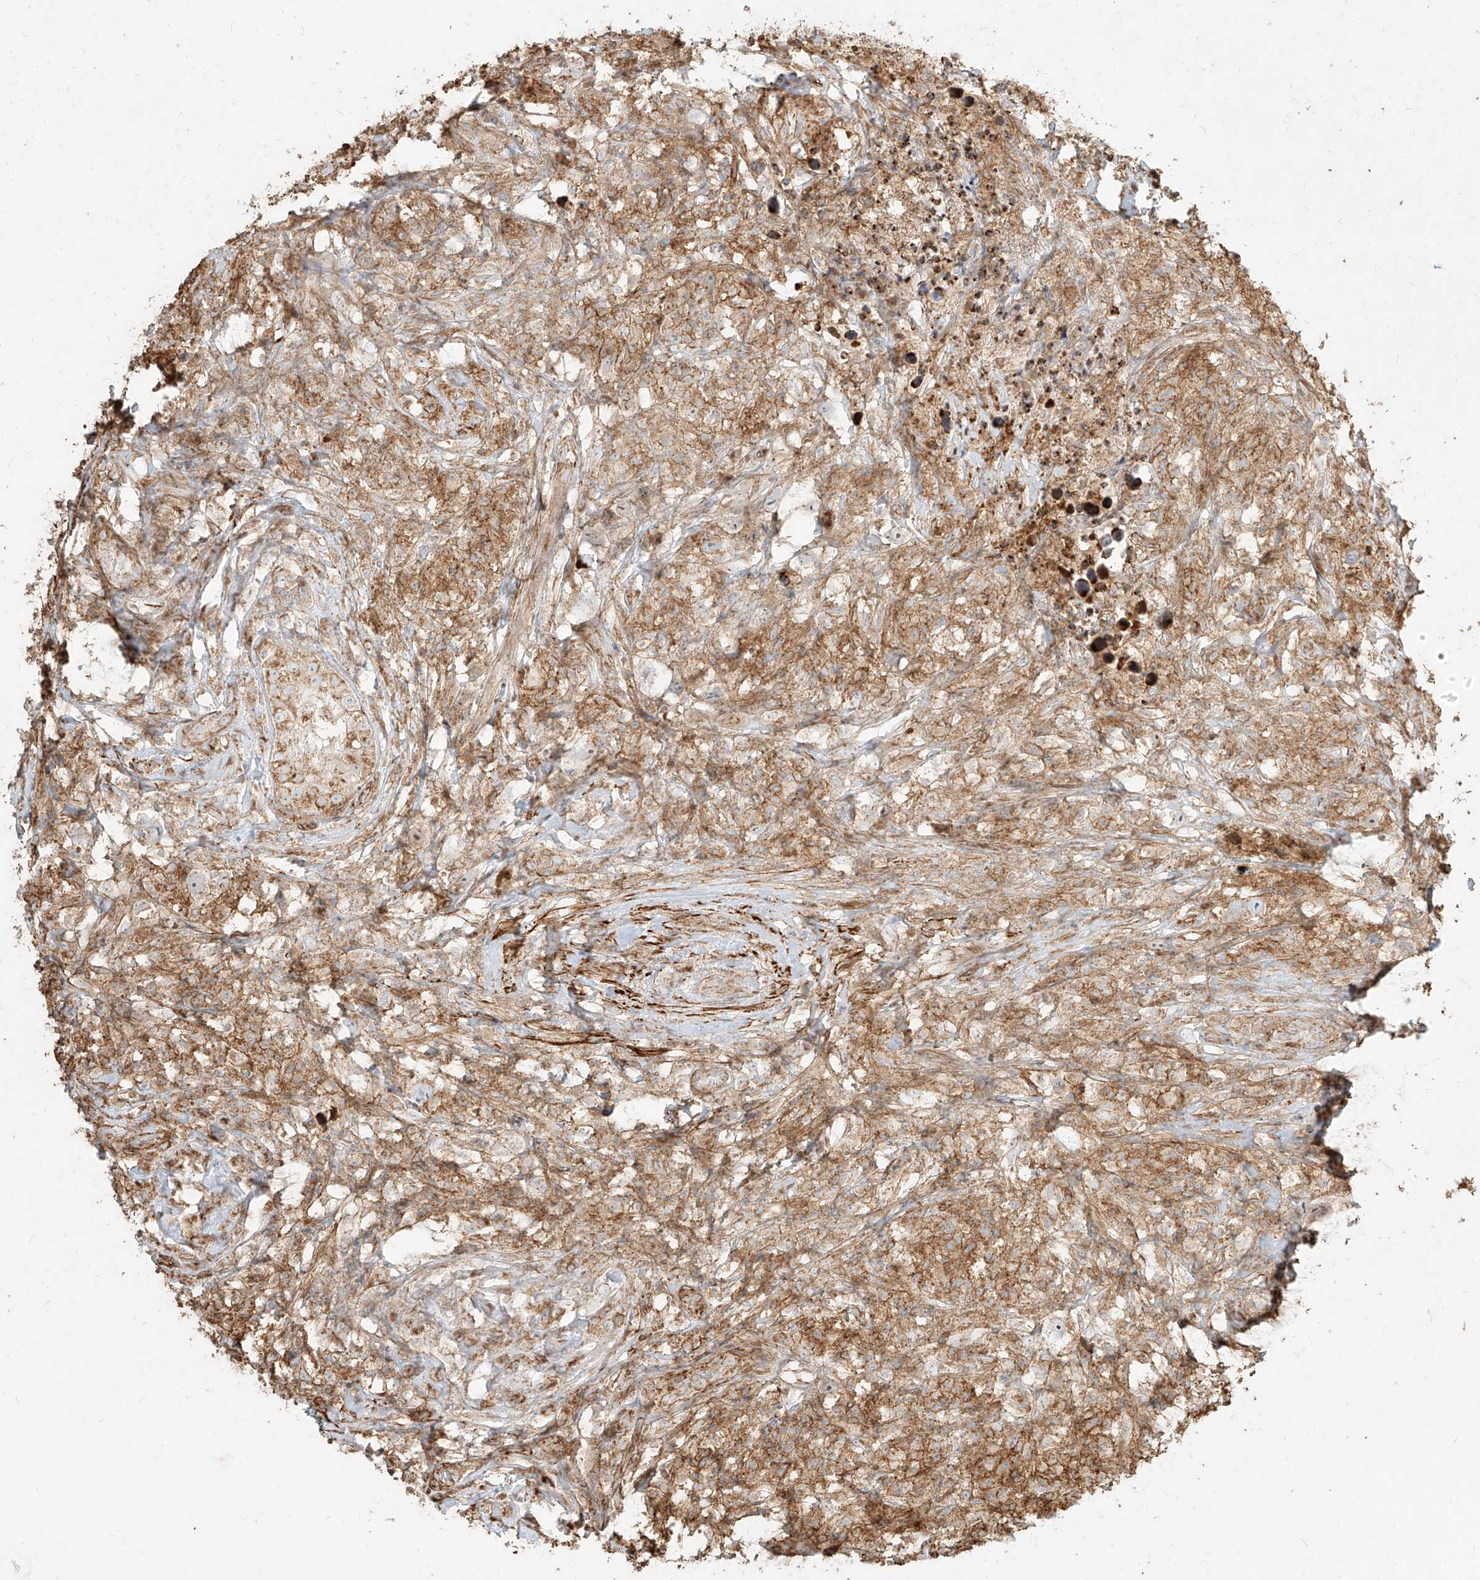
{"staining": {"intensity": "moderate", "quantity": ">75%", "location": "cytoplasmic/membranous"}, "tissue": "testis cancer", "cell_type": "Tumor cells", "image_type": "cancer", "snomed": [{"axis": "morphology", "description": "Seminoma, NOS"}, {"axis": "topography", "description": "Testis"}], "caption": "Protein expression analysis of human seminoma (testis) reveals moderate cytoplasmic/membranous positivity in approximately >75% of tumor cells. (IHC, brightfield microscopy, high magnification).", "gene": "MTX2", "patient": {"sex": "male", "age": 49}}